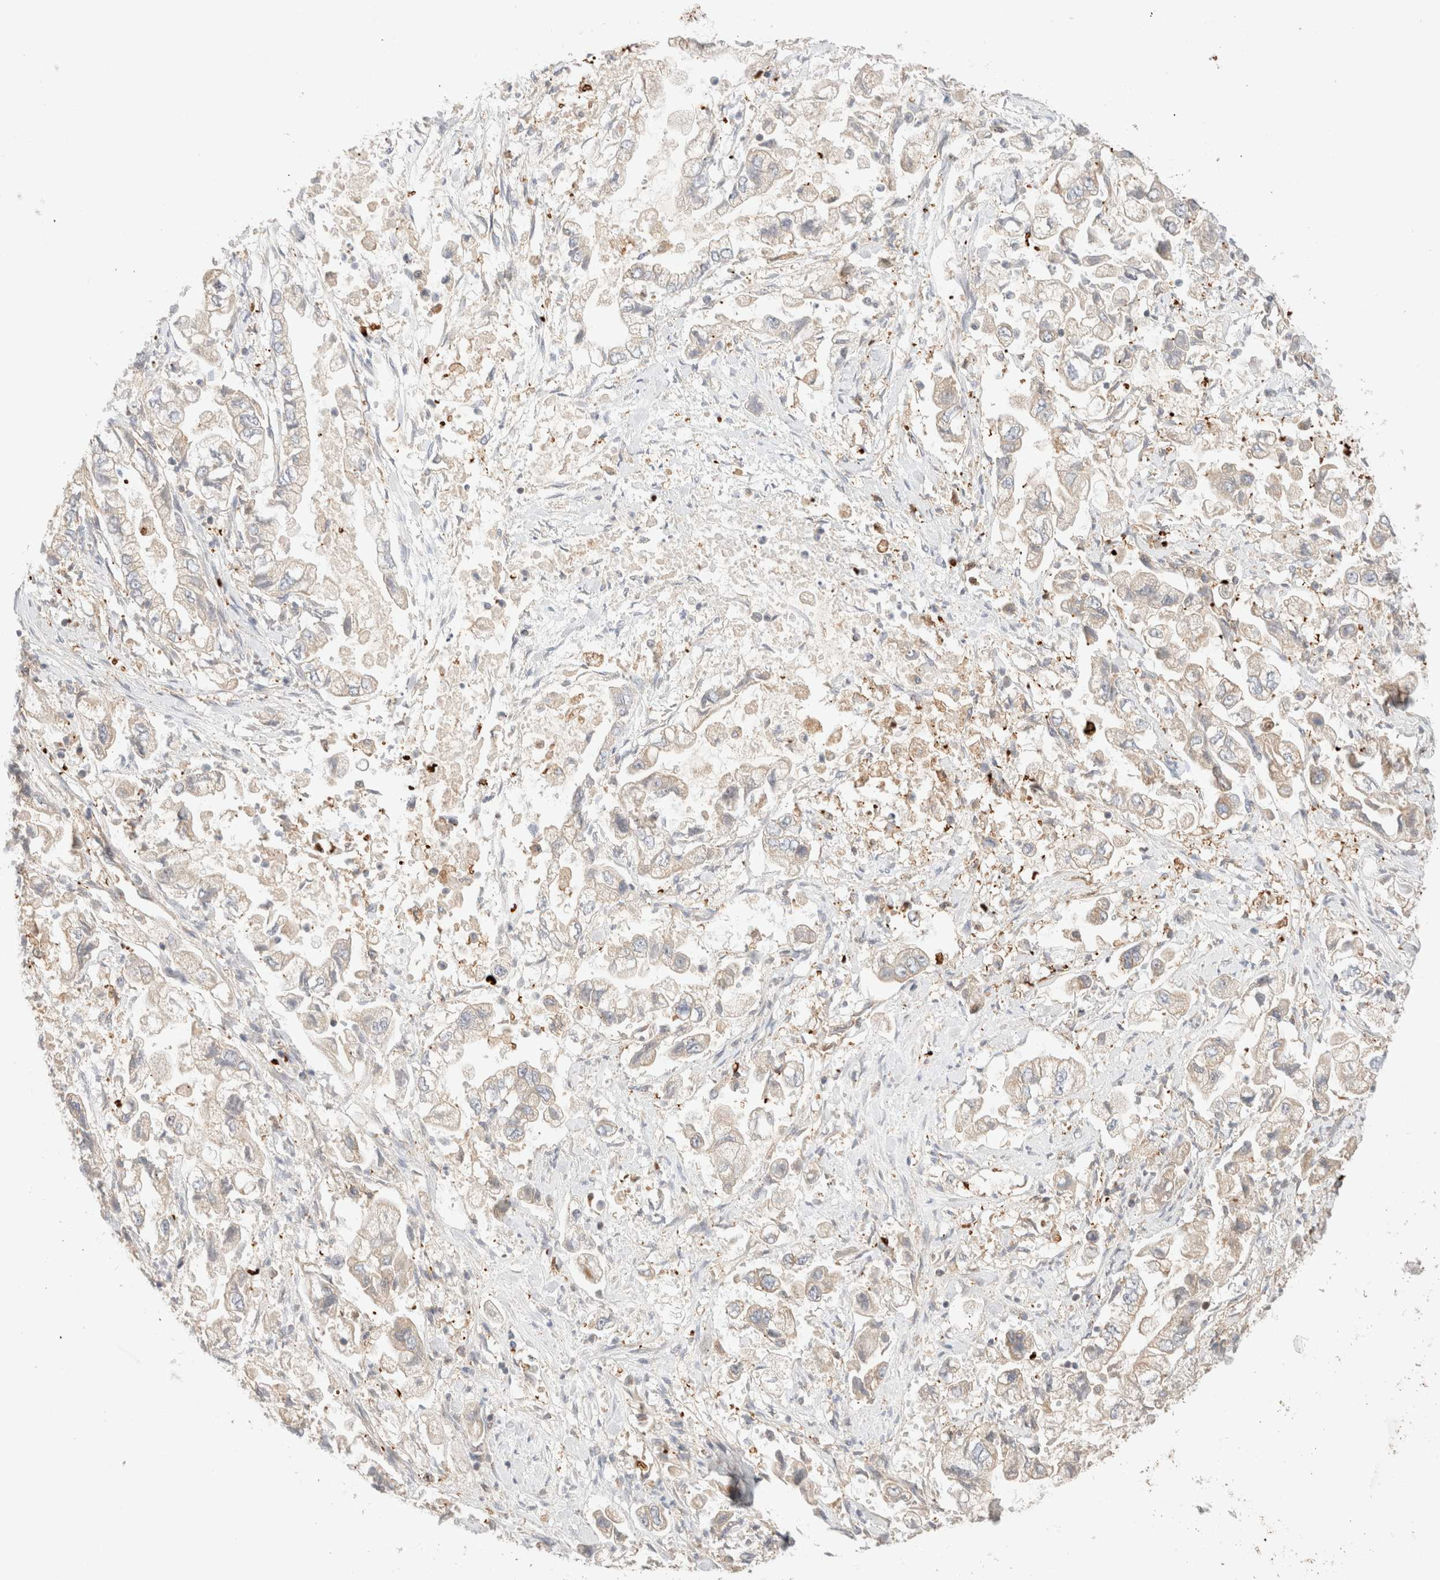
{"staining": {"intensity": "weak", "quantity": "<25%", "location": "cytoplasmic/membranous"}, "tissue": "stomach cancer", "cell_type": "Tumor cells", "image_type": "cancer", "snomed": [{"axis": "morphology", "description": "Normal tissue, NOS"}, {"axis": "morphology", "description": "Adenocarcinoma, NOS"}, {"axis": "topography", "description": "Stomach"}], "caption": "Immunohistochemistry histopathology image of human stomach cancer stained for a protein (brown), which shows no positivity in tumor cells.", "gene": "MRM3", "patient": {"sex": "male", "age": 62}}